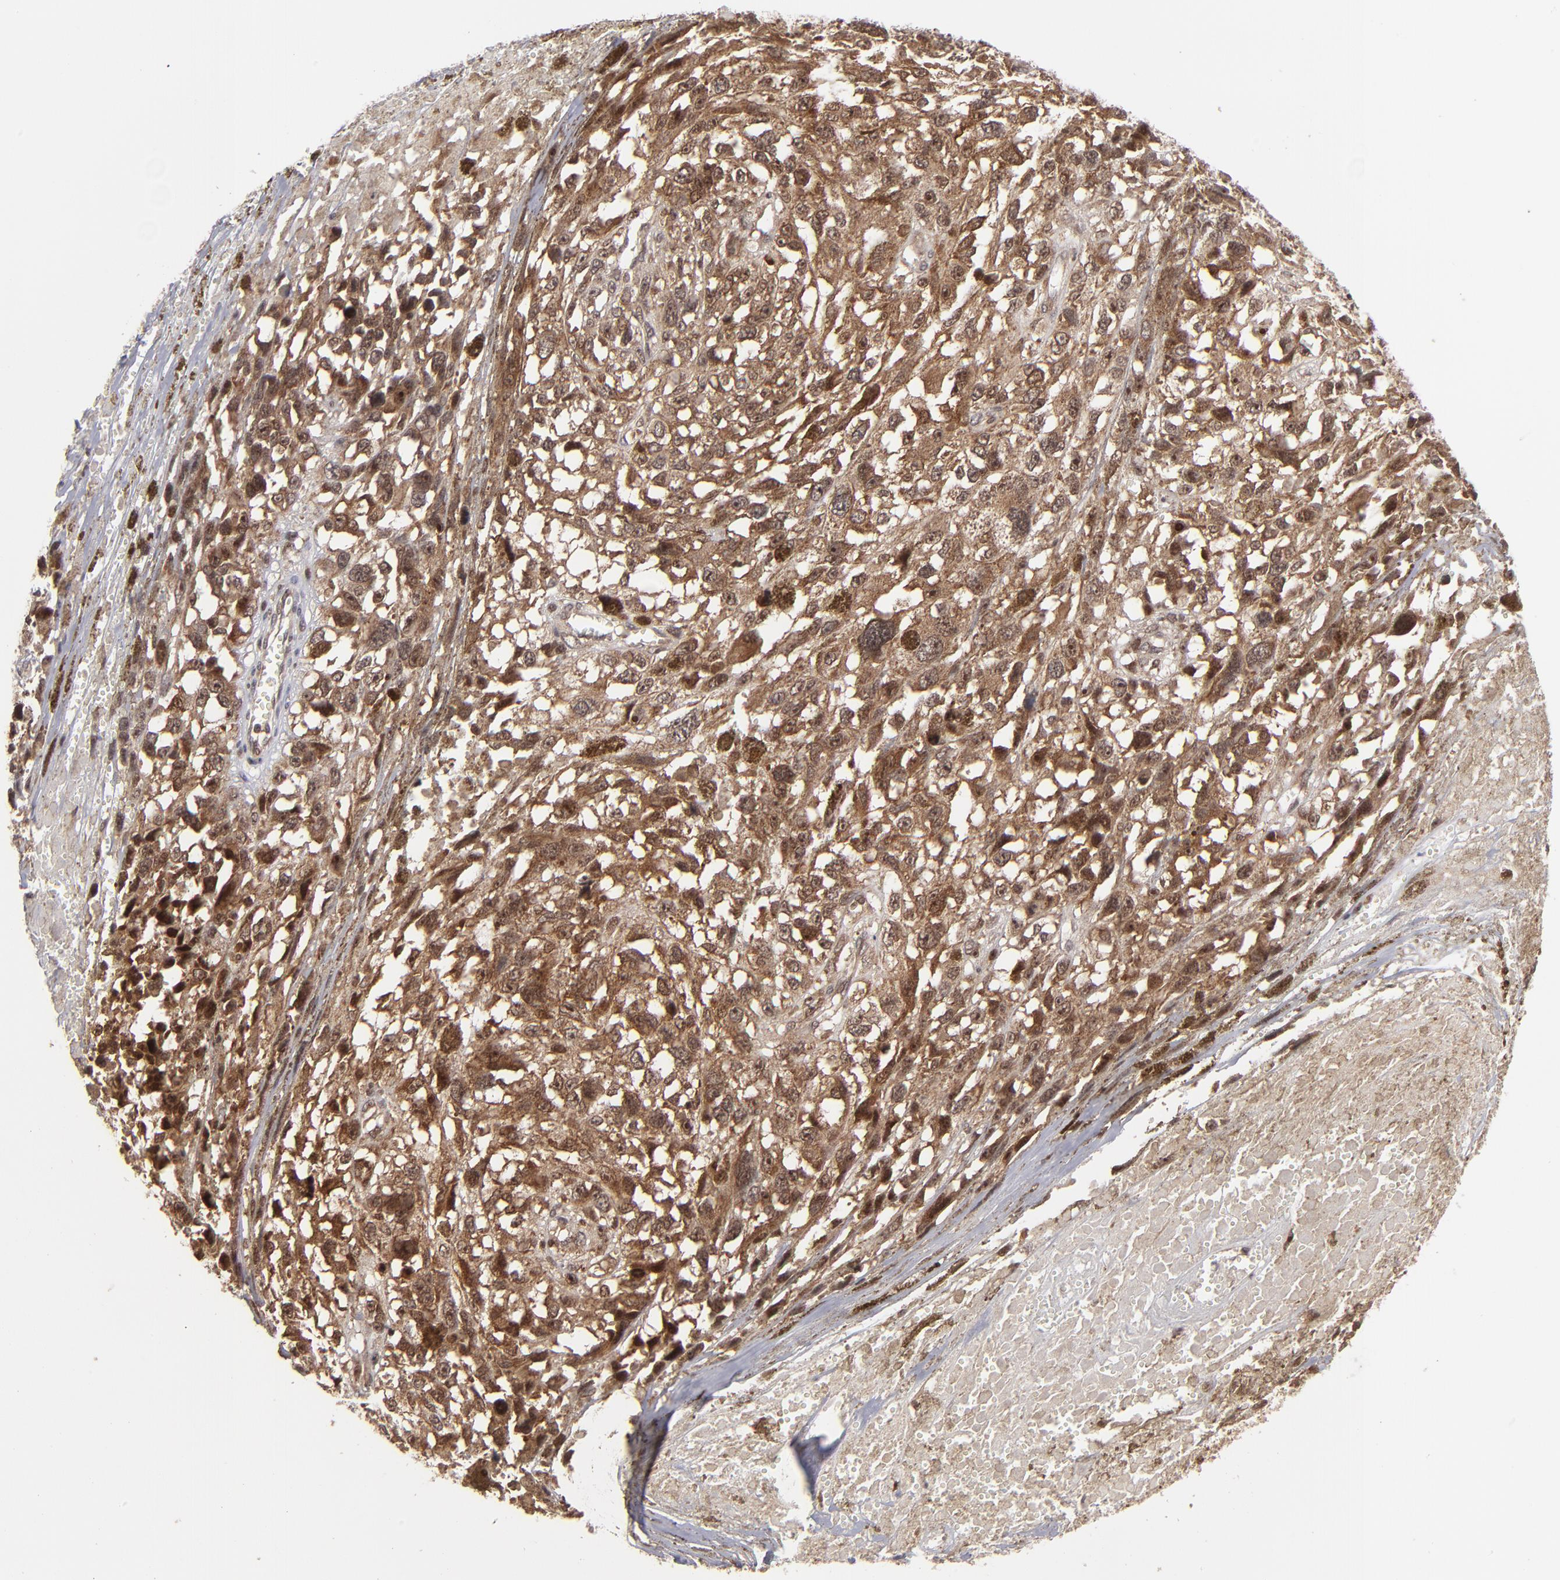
{"staining": {"intensity": "strong", "quantity": ">75%", "location": "cytoplasmic/membranous,nuclear"}, "tissue": "melanoma", "cell_type": "Tumor cells", "image_type": "cancer", "snomed": [{"axis": "morphology", "description": "Malignant melanoma, Metastatic site"}, {"axis": "topography", "description": "Lymph node"}], "caption": "Protein expression analysis of human melanoma reveals strong cytoplasmic/membranous and nuclear staining in about >75% of tumor cells.", "gene": "RGS6", "patient": {"sex": "male", "age": 59}}